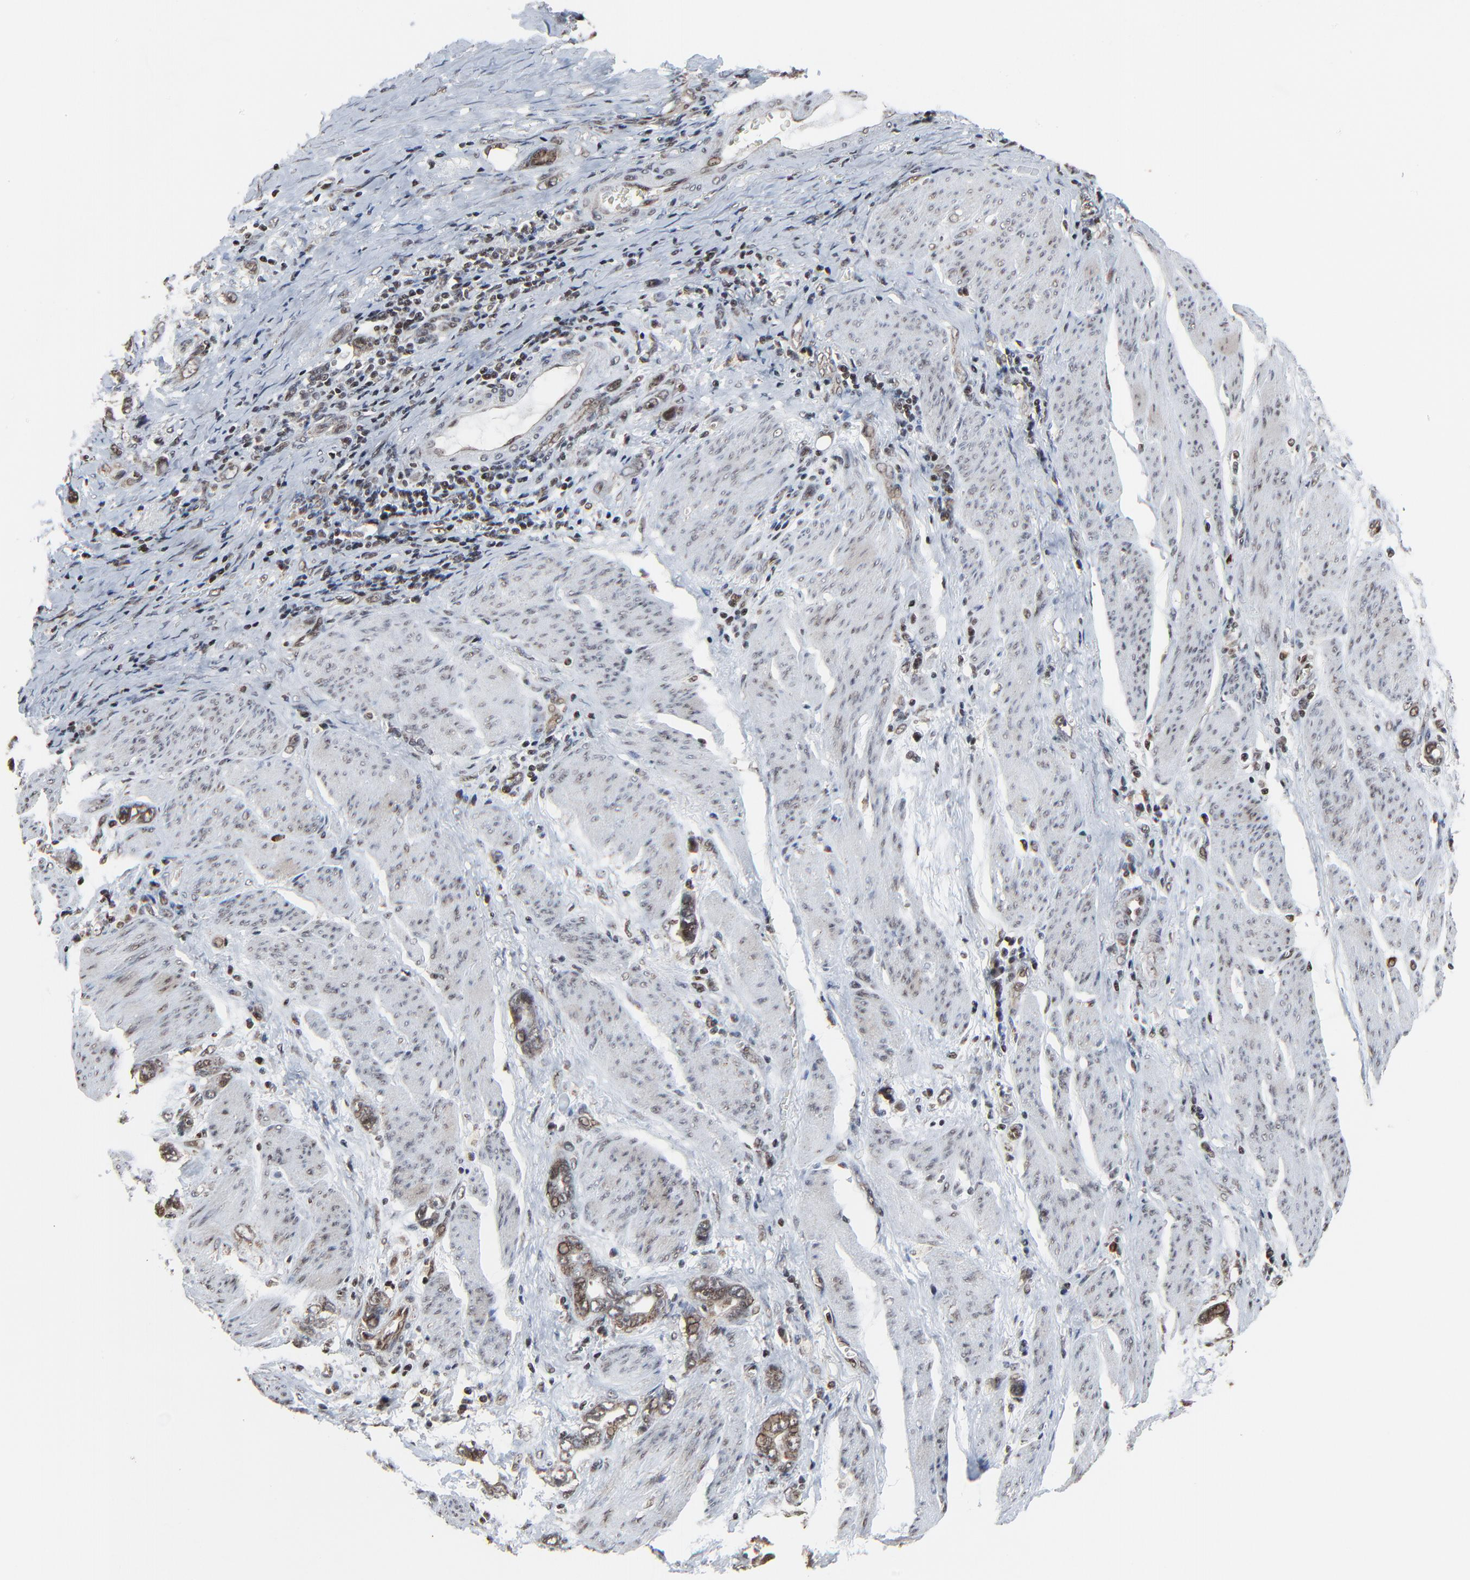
{"staining": {"intensity": "weak", "quantity": "25%-75%", "location": "cytoplasmic/membranous,nuclear"}, "tissue": "stomach cancer", "cell_type": "Tumor cells", "image_type": "cancer", "snomed": [{"axis": "morphology", "description": "Adenocarcinoma, NOS"}, {"axis": "topography", "description": "Stomach"}], "caption": "DAB (3,3'-diaminobenzidine) immunohistochemical staining of human stomach cancer exhibits weak cytoplasmic/membranous and nuclear protein staining in about 25%-75% of tumor cells.", "gene": "RHOJ", "patient": {"sex": "male", "age": 78}}